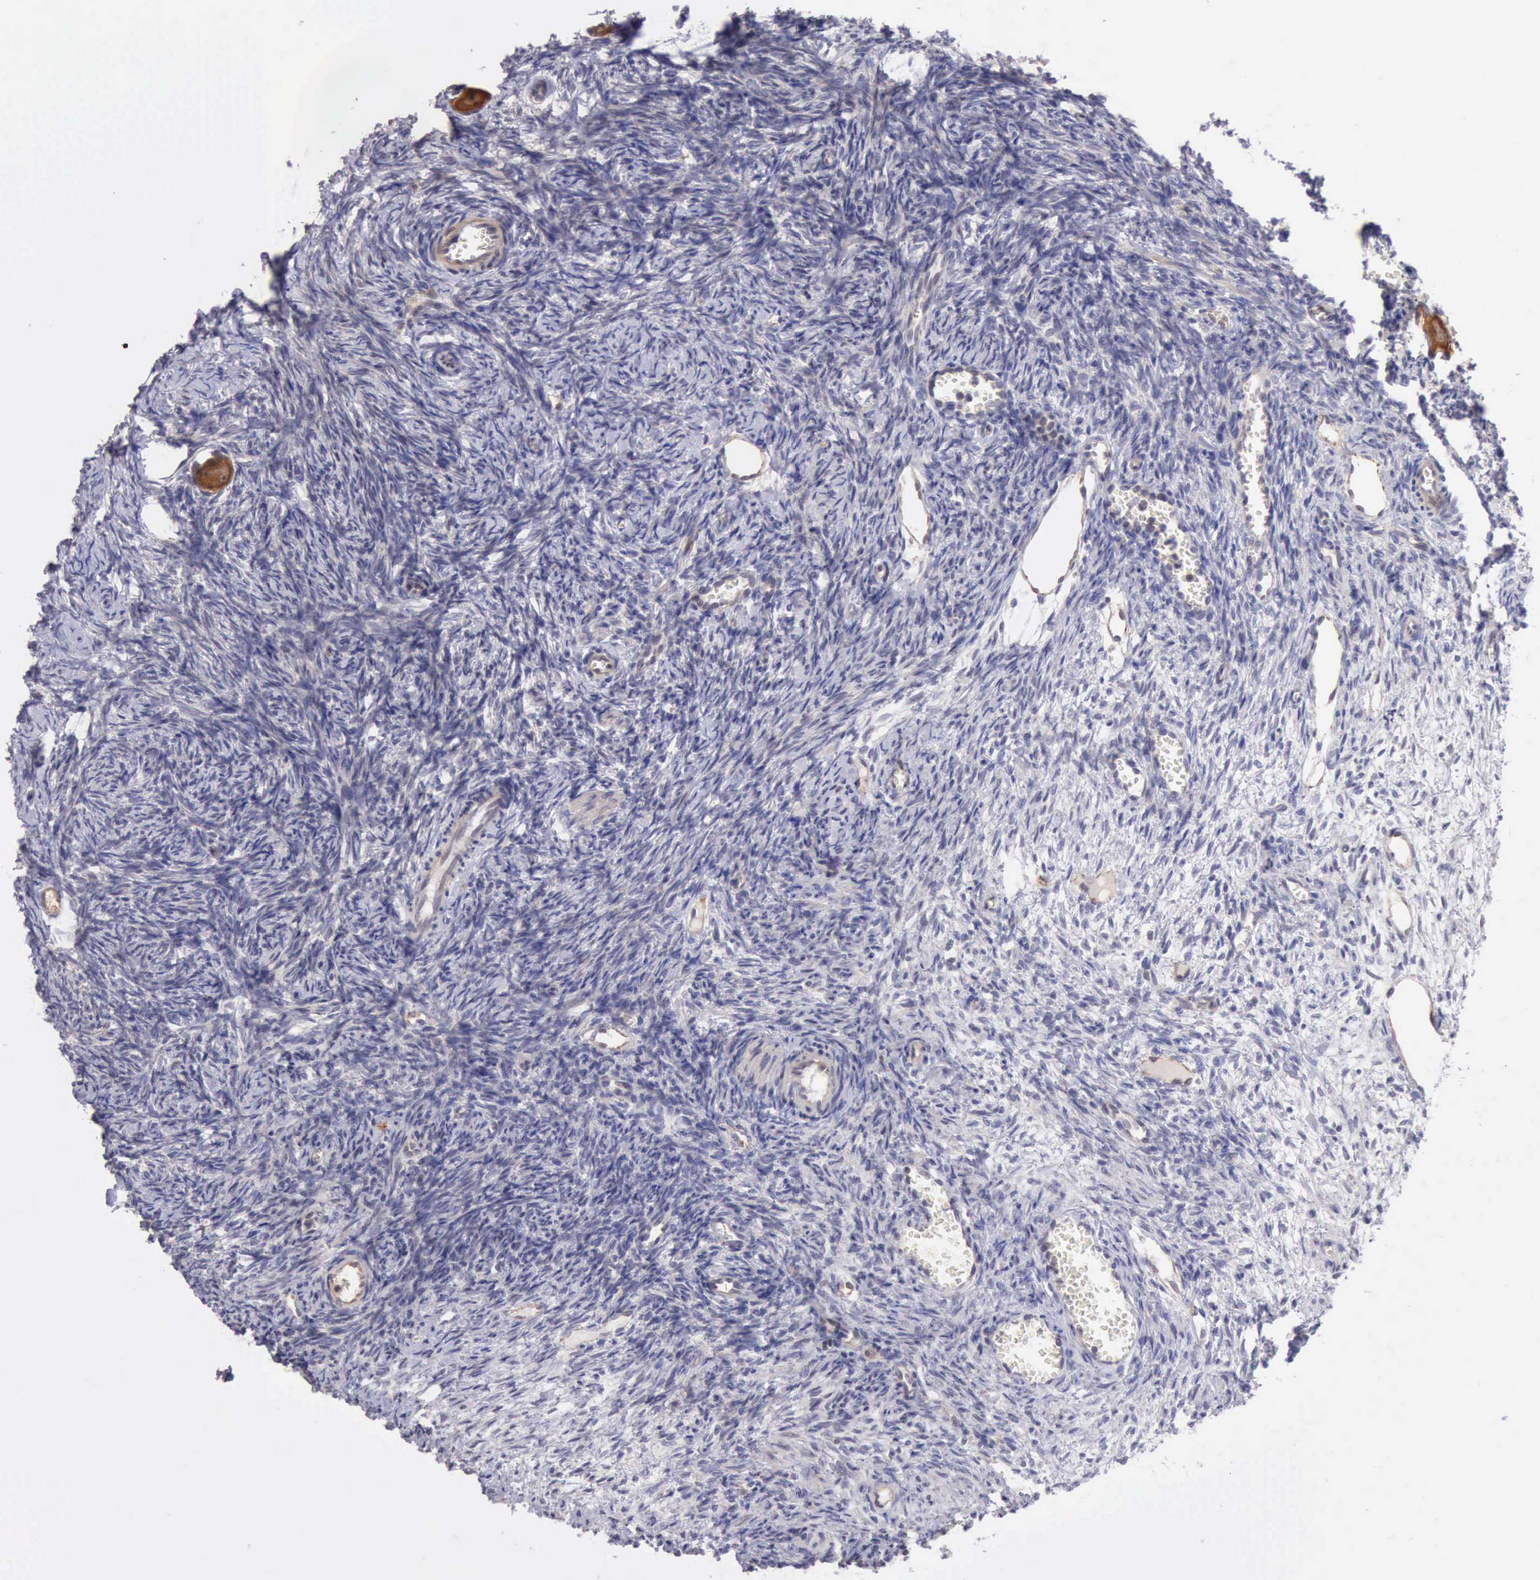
{"staining": {"intensity": "weak", "quantity": ">75%", "location": "cytoplasmic/membranous"}, "tissue": "ovary", "cell_type": "Follicle cells", "image_type": "normal", "snomed": [{"axis": "morphology", "description": "Normal tissue, NOS"}, {"axis": "topography", "description": "Ovary"}], "caption": "High-magnification brightfield microscopy of unremarkable ovary stained with DAB (3,3'-diaminobenzidine) (brown) and counterstained with hematoxylin (blue). follicle cells exhibit weak cytoplasmic/membranous positivity is seen in about>75% of cells.", "gene": "DNAJB7", "patient": {"sex": "female", "age": 27}}